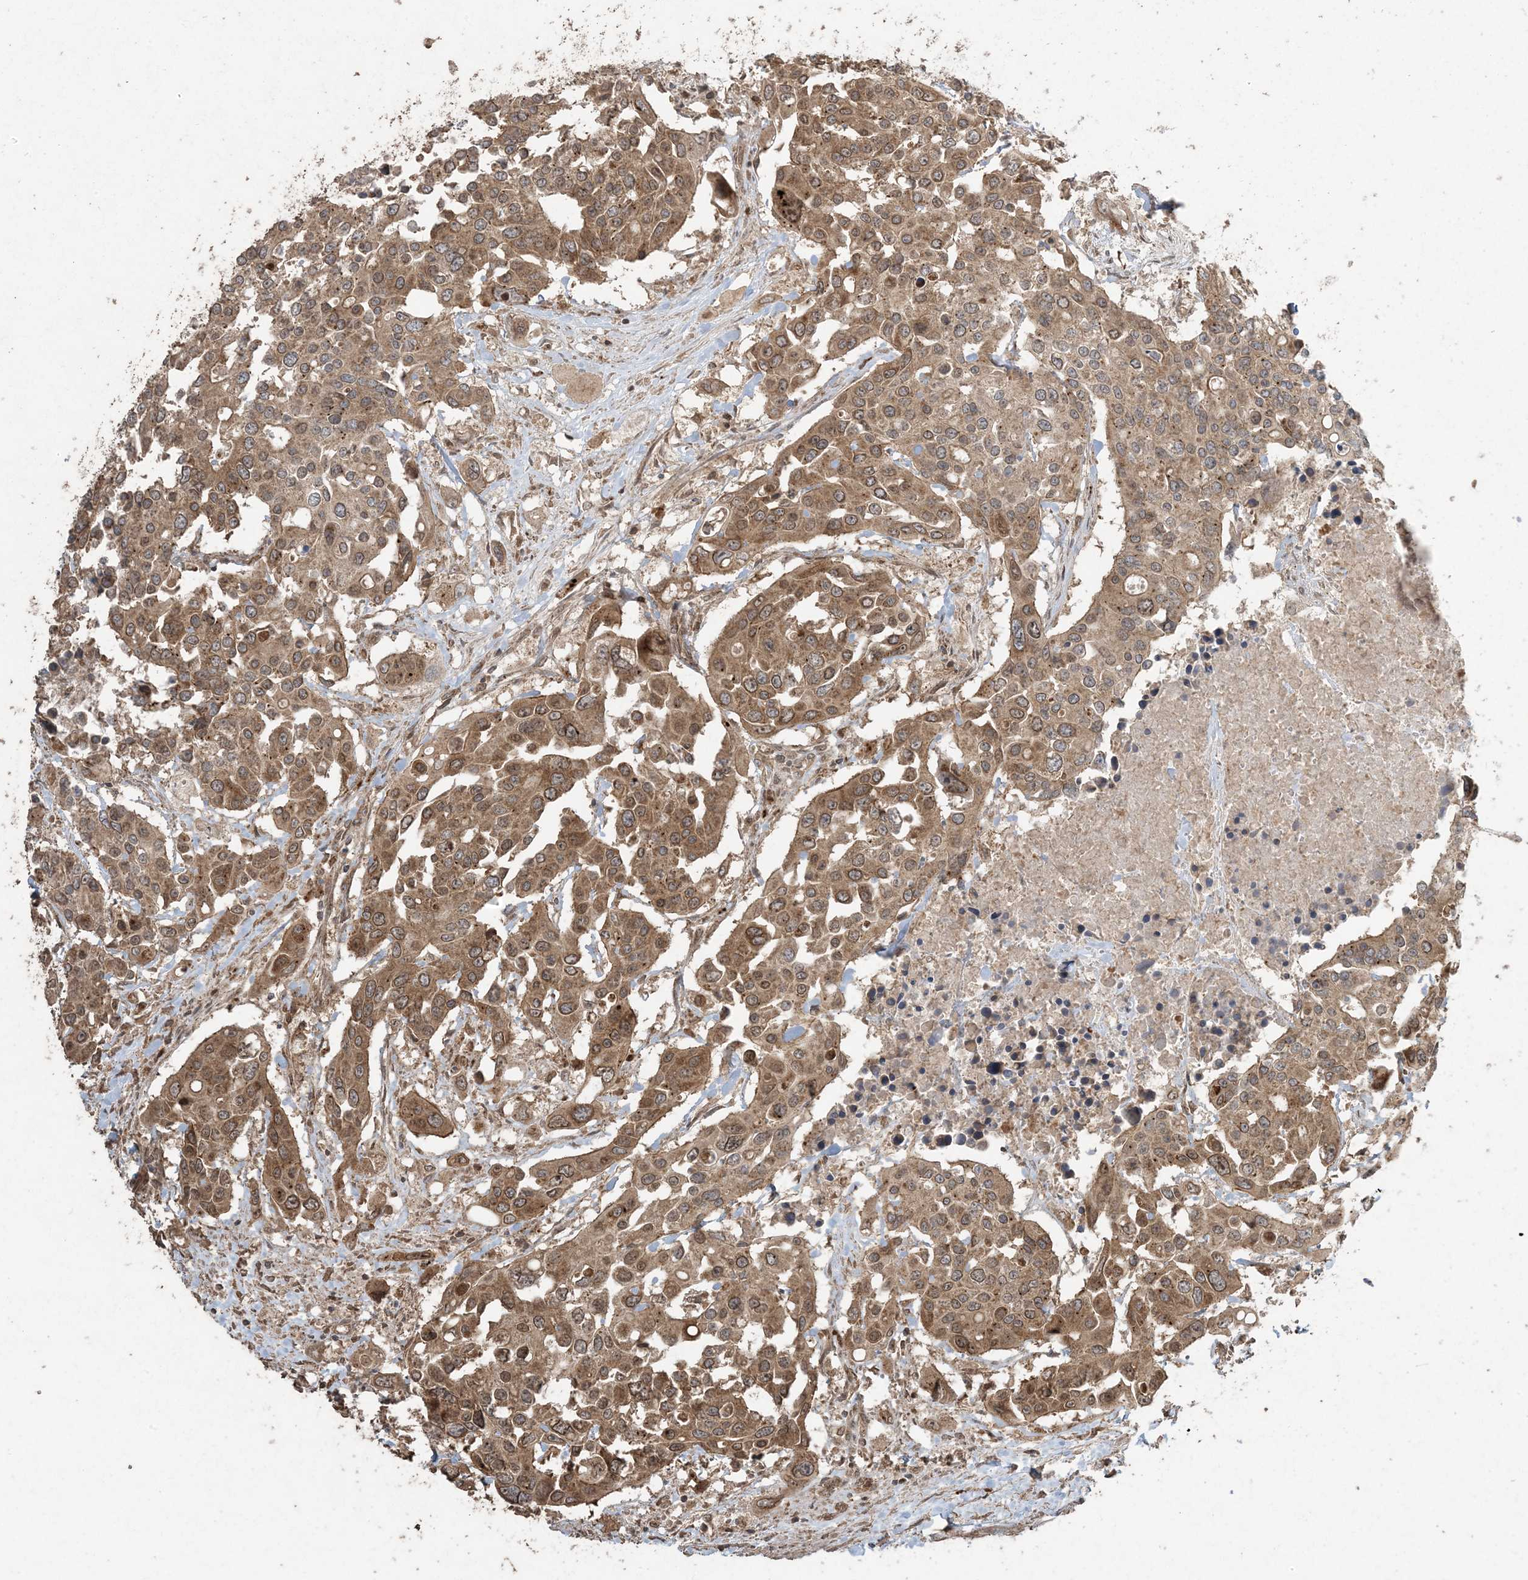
{"staining": {"intensity": "moderate", "quantity": ">75%", "location": "cytoplasmic/membranous"}, "tissue": "colorectal cancer", "cell_type": "Tumor cells", "image_type": "cancer", "snomed": [{"axis": "morphology", "description": "Adenocarcinoma, NOS"}, {"axis": "topography", "description": "Colon"}], "caption": "Protein expression analysis of adenocarcinoma (colorectal) shows moderate cytoplasmic/membranous staining in about >75% of tumor cells. The protein is stained brown, and the nuclei are stained in blue (DAB IHC with brightfield microscopy, high magnification).", "gene": "DDX19B", "patient": {"sex": "male", "age": 77}}